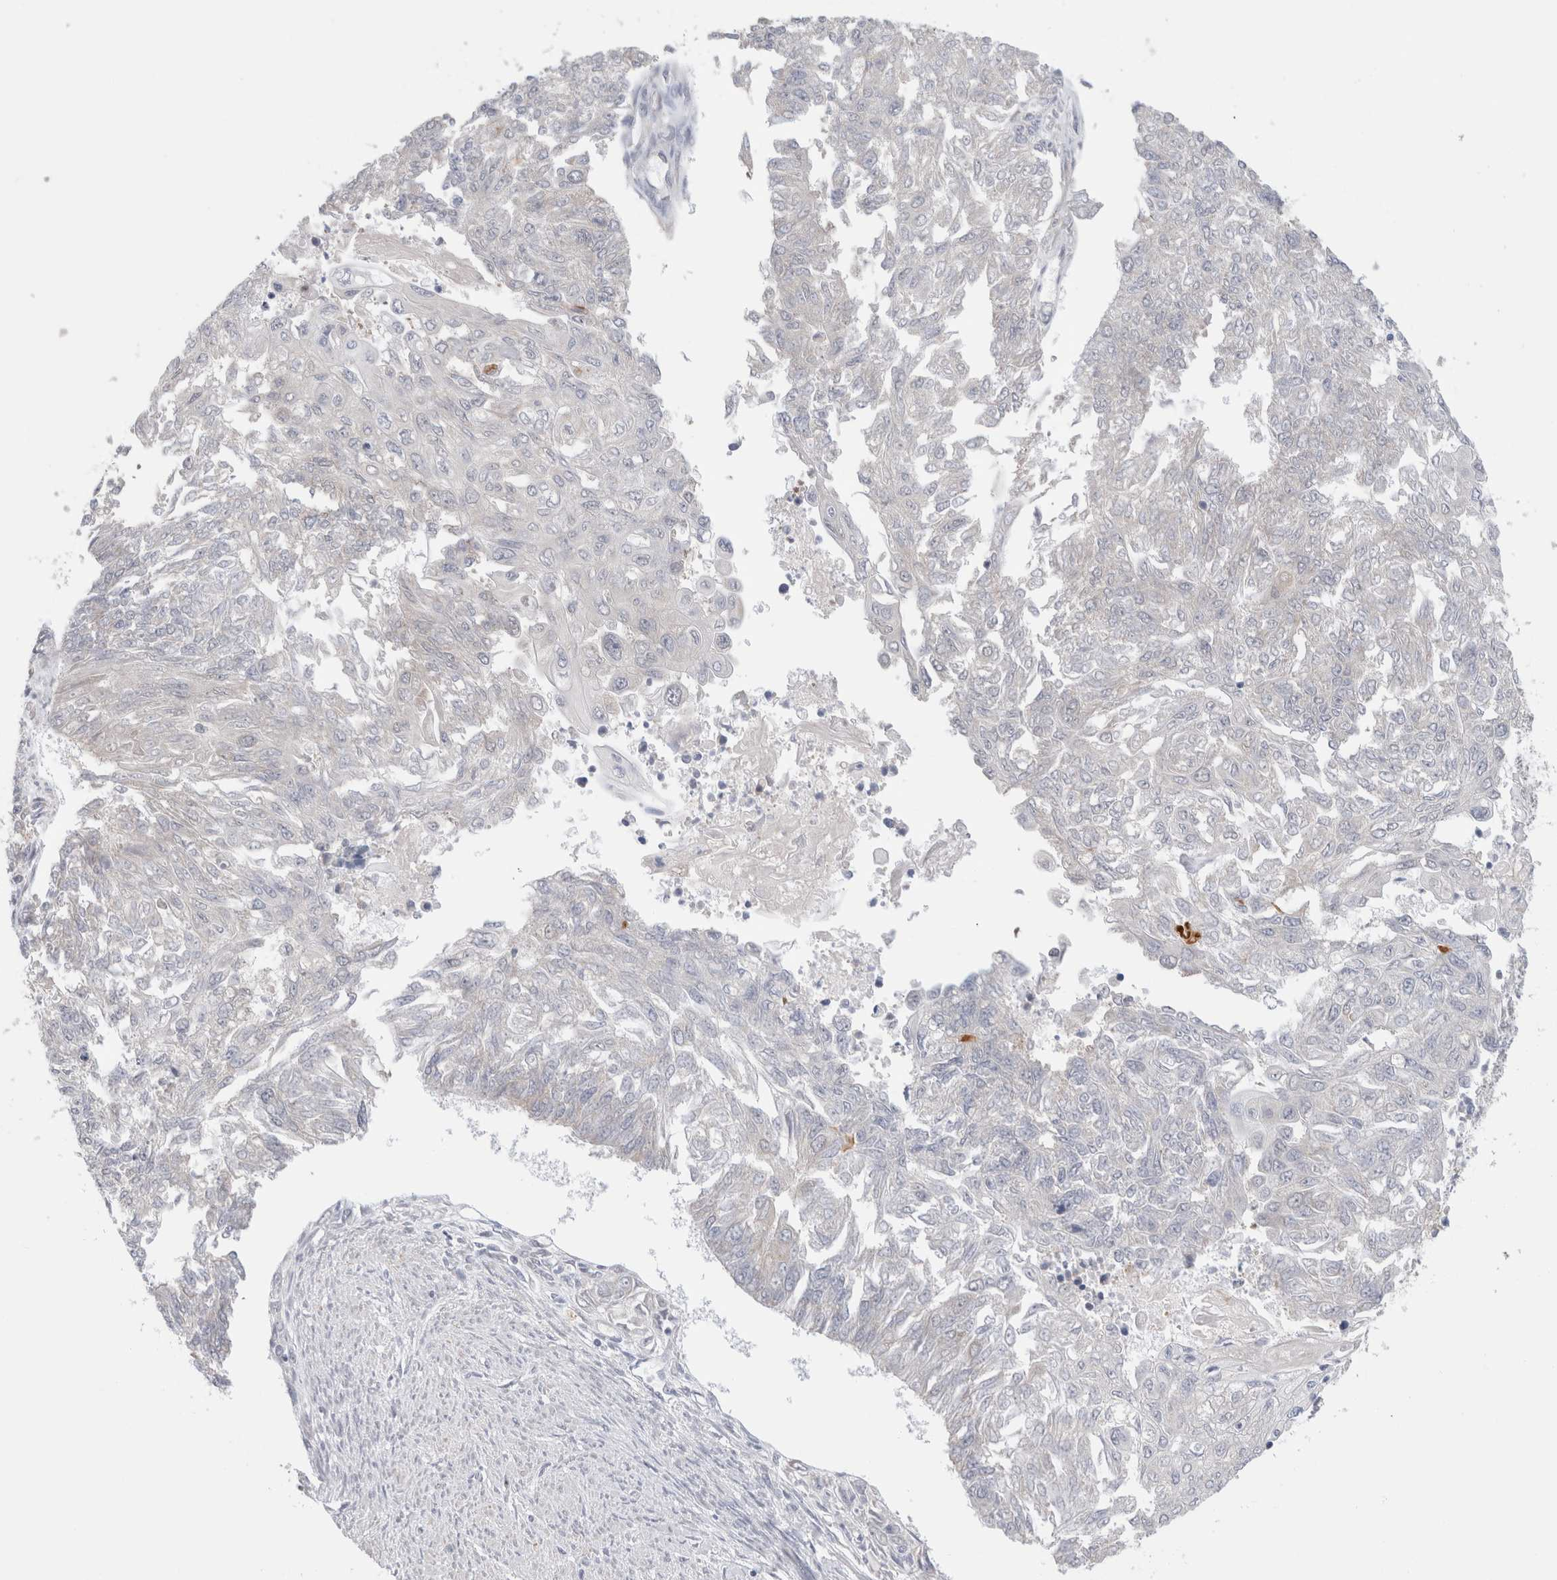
{"staining": {"intensity": "negative", "quantity": "none", "location": "none"}, "tissue": "endometrial cancer", "cell_type": "Tumor cells", "image_type": "cancer", "snomed": [{"axis": "morphology", "description": "Adenocarcinoma, NOS"}, {"axis": "topography", "description": "Endometrium"}], "caption": "Tumor cells show no significant protein expression in adenocarcinoma (endometrial).", "gene": "NDOR1", "patient": {"sex": "female", "age": 32}}